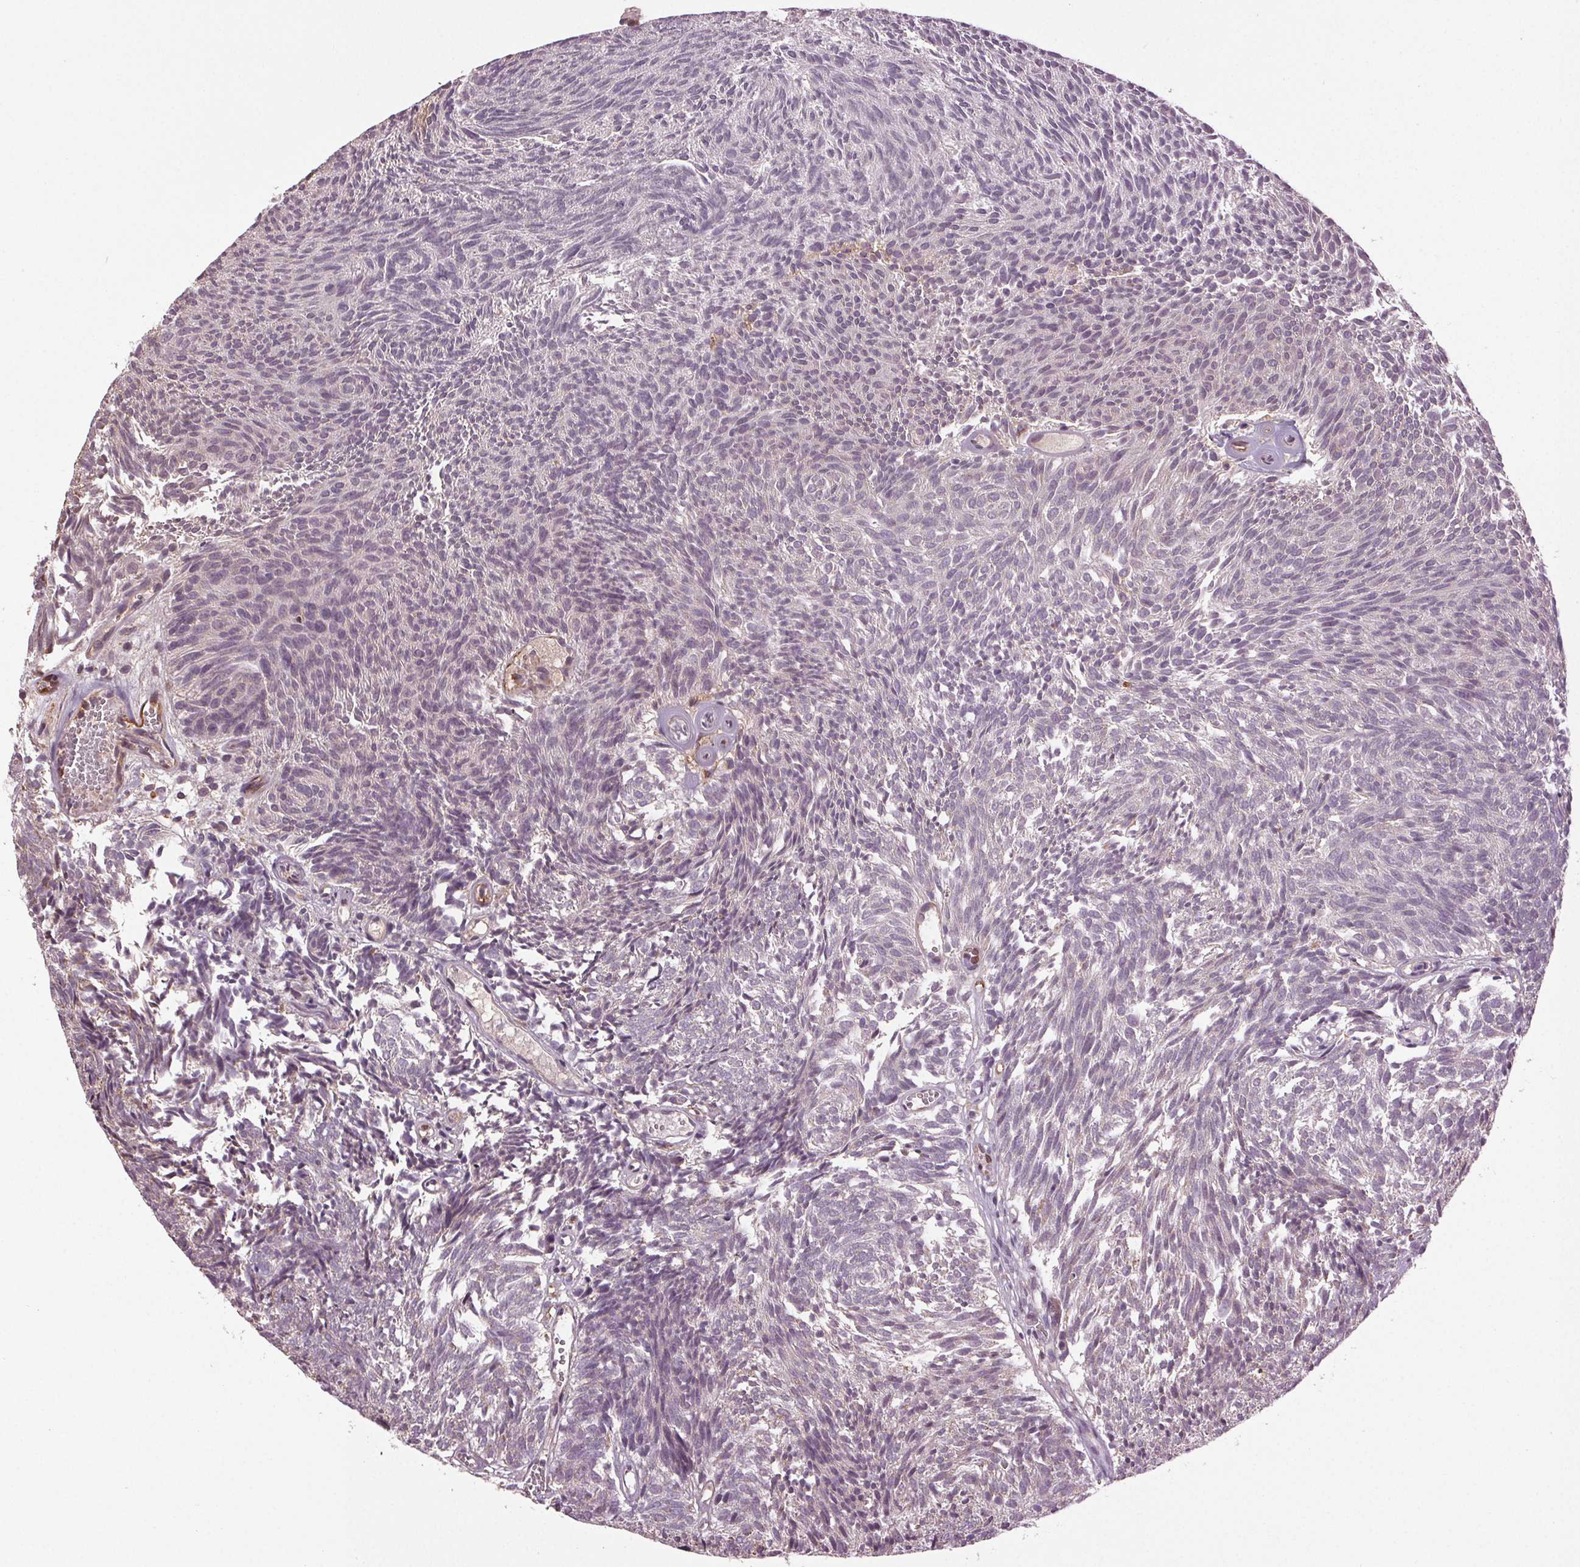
{"staining": {"intensity": "weak", "quantity": "25%-75%", "location": "cytoplasmic/membranous"}, "tissue": "urothelial cancer", "cell_type": "Tumor cells", "image_type": "cancer", "snomed": [{"axis": "morphology", "description": "Urothelial carcinoma, Low grade"}, {"axis": "topography", "description": "Urinary bladder"}], "caption": "Protein staining of low-grade urothelial carcinoma tissue displays weak cytoplasmic/membranous staining in approximately 25%-75% of tumor cells.", "gene": "BSDC1", "patient": {"sex": "male", "age": 77}}